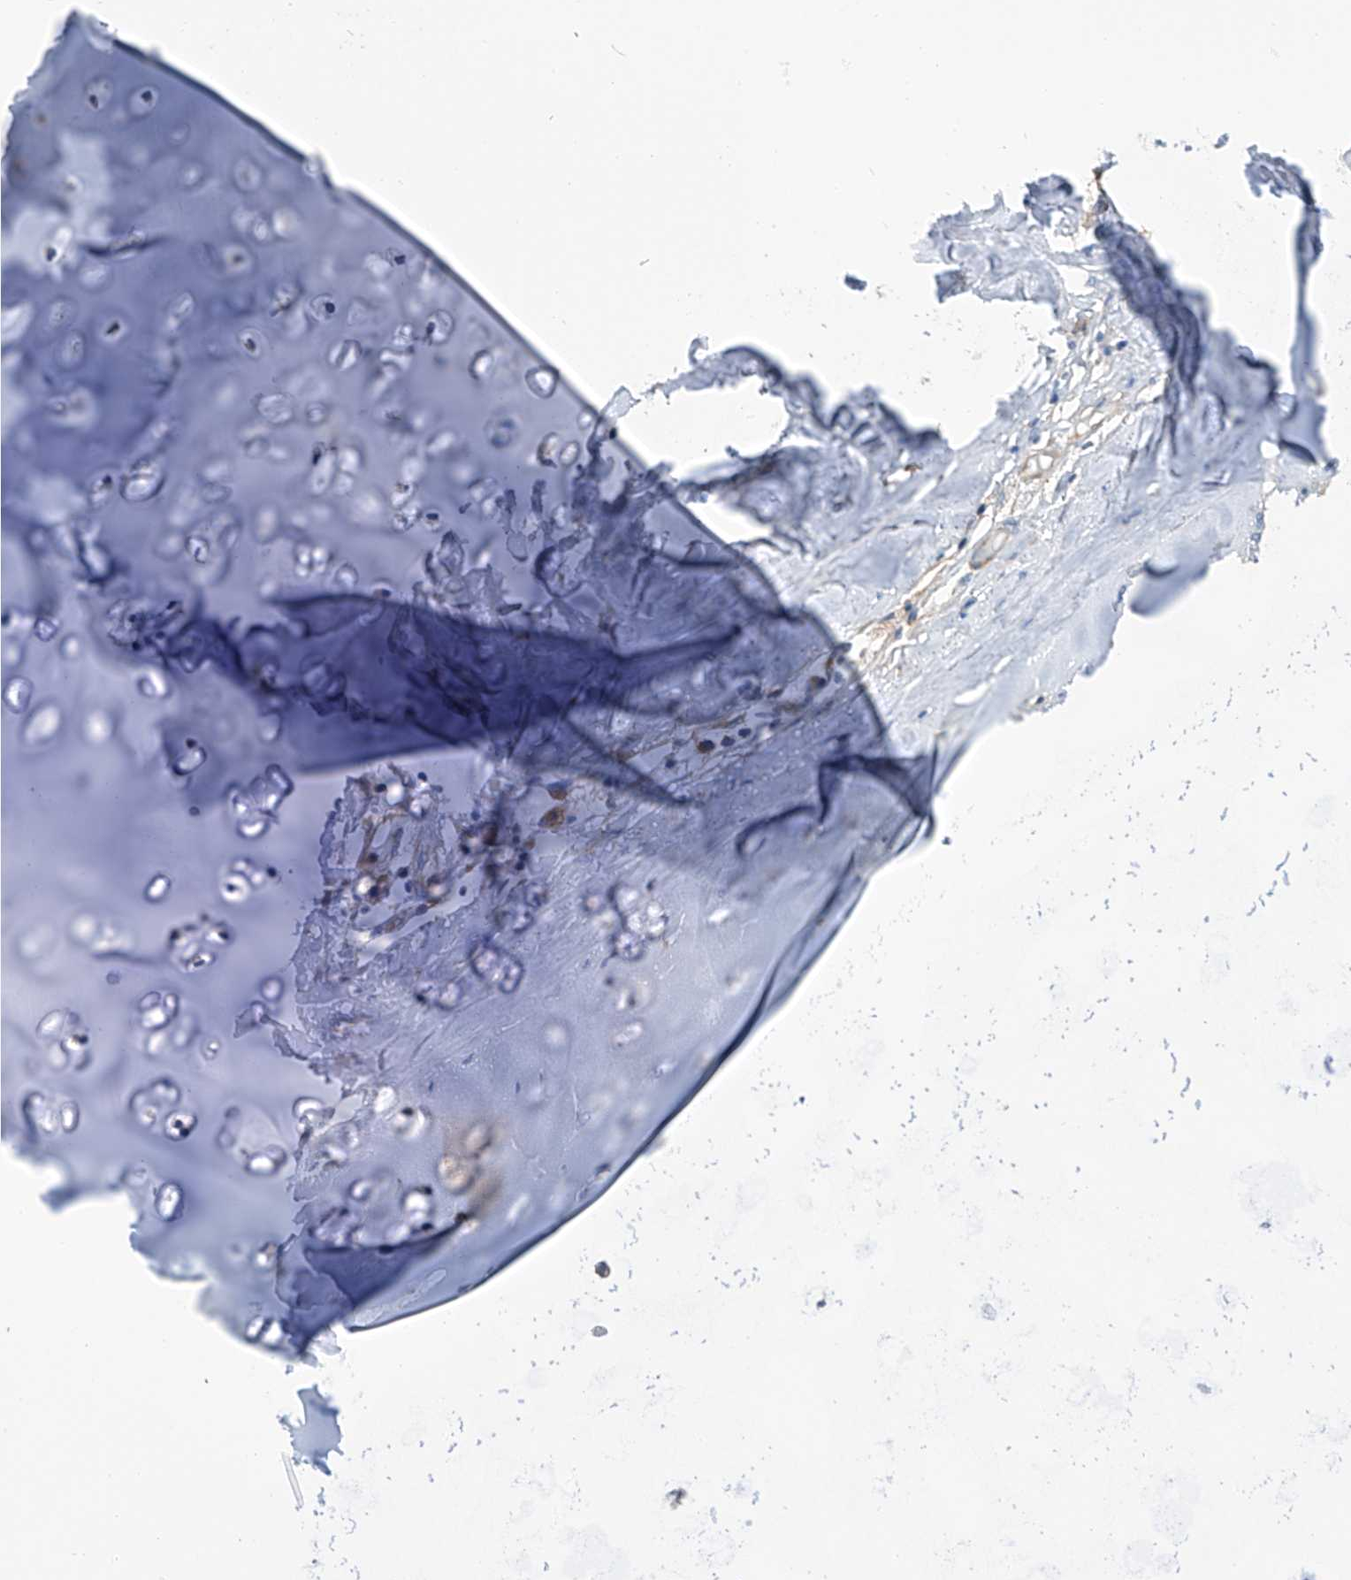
{"staining": {"intensity": "negative", "quantity": "none", "location": "none"}, "tissue": "soft tissue", "cell_type": "Chondrocytes", "image_type": "normal", "snomed": [{"axis": "morphology", "description": "Normal tissue, NOS"}, {"axis": "morphology", "description": "Basal cell carcinoma"}, {"axis": "topography", "description": "Cartilage tissue"}, {"axis": "topography", "description": "Nasopharynx"}, {"axis": "topography", "description": "Oral tissue"}], "caption": "Soft tissue stained for a protein using immunohistochemistry exhibits no staining chondrocytes.", "gene": "GPT", "patient": {"sex": "female", "age": 77}}